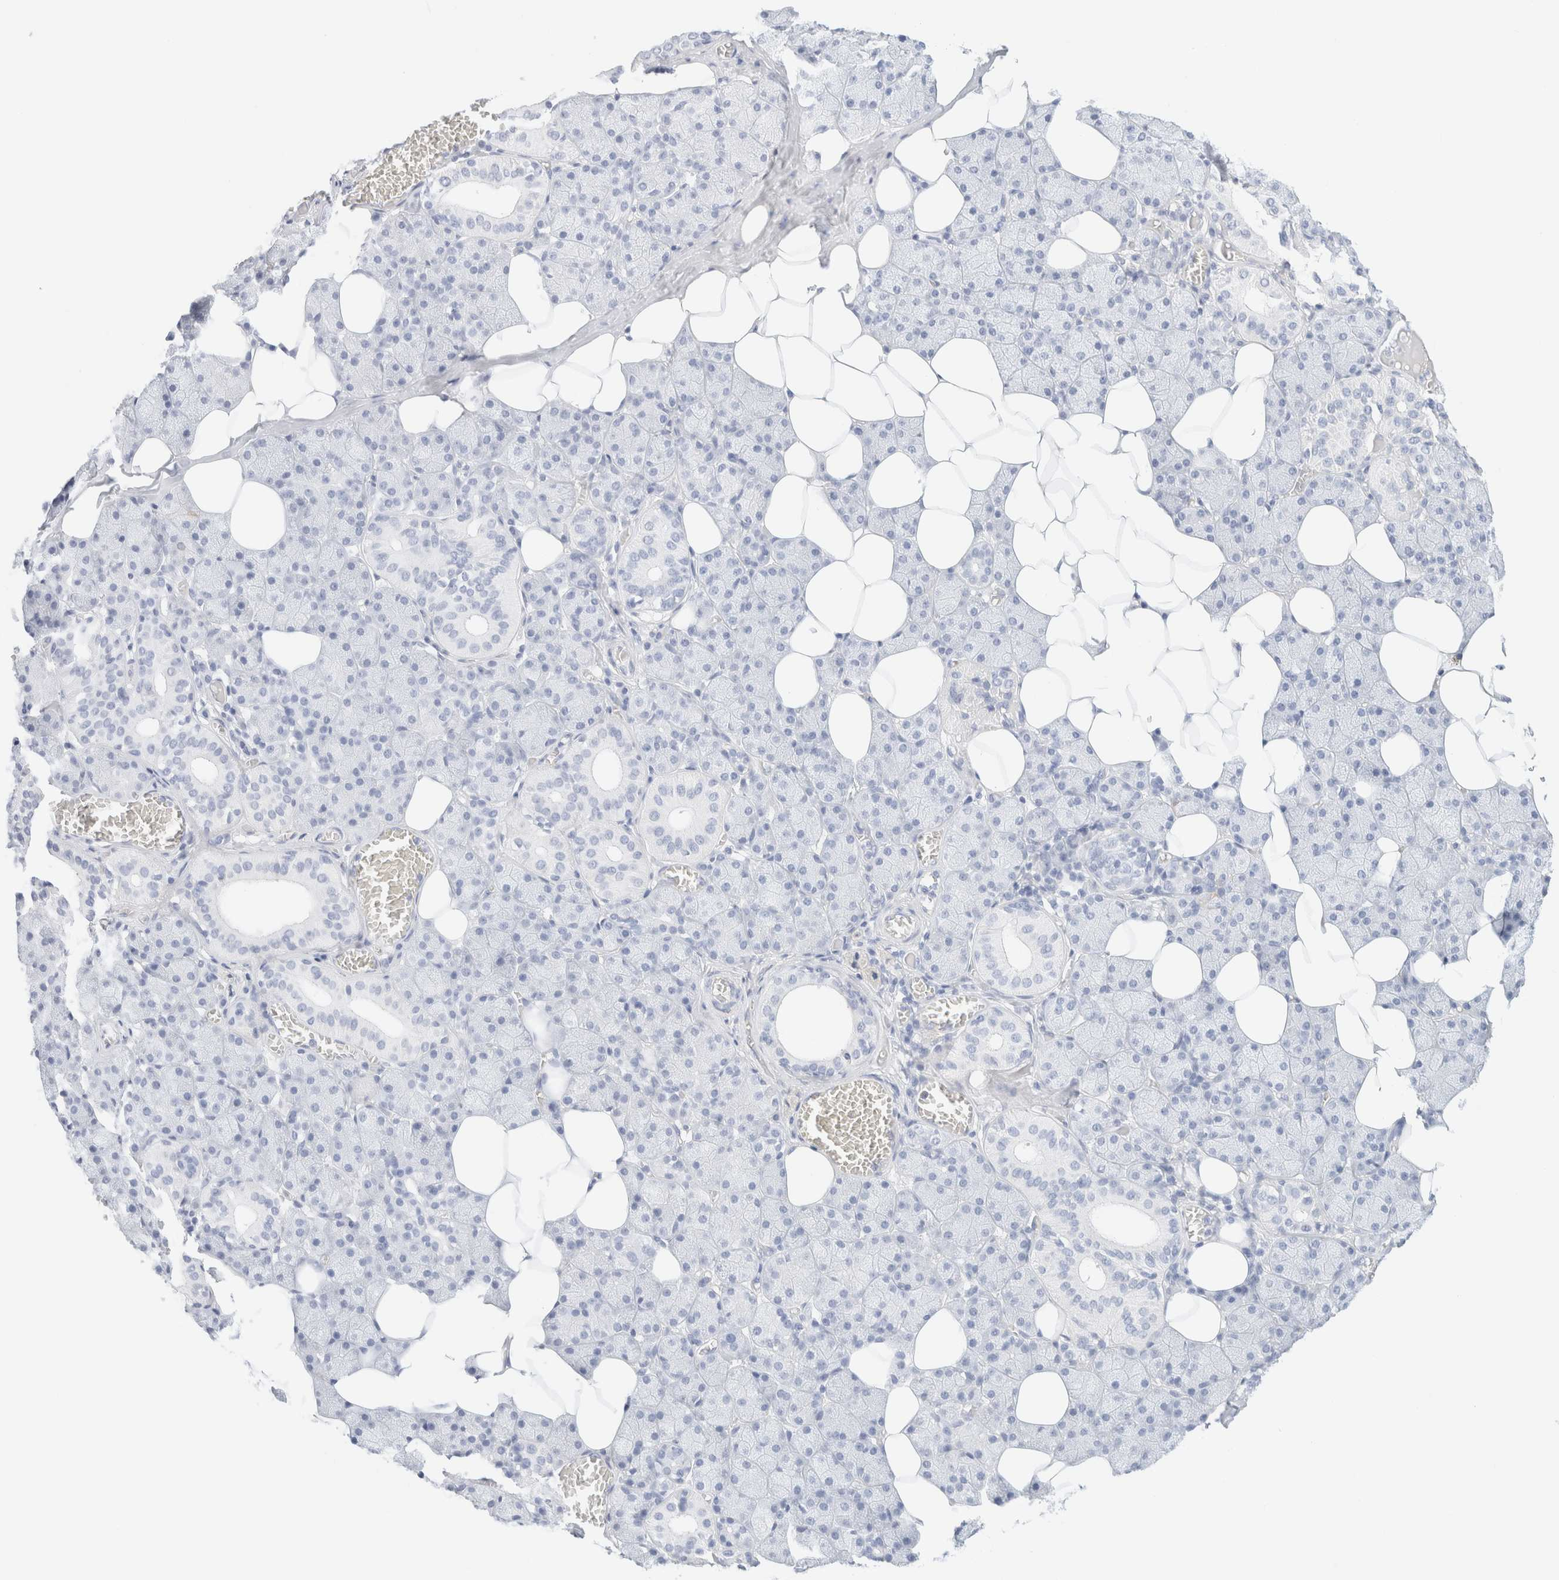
{"staining": {"intensity": "negative", "quantity": "none", "location": "none"}, "tissue": "salivary gland", "cell_type": "Glandular cells", "image_type": "normal", "snomed": [{"axis": "morphology", "description": "Normal tissue, NOS"}, {"axis": "topography", "description": "Salivary gland"}], "caption": "Glandular cells are negative for brown protein staining in benign salivary gland. The staining was performed using DAB to visualize the protein expression in brown, while the nuclei were stained in blue with hematoxylin (Magnification: 20x).", "gene": "DPYS", "patient": {"sex": "female", "age": 33}}